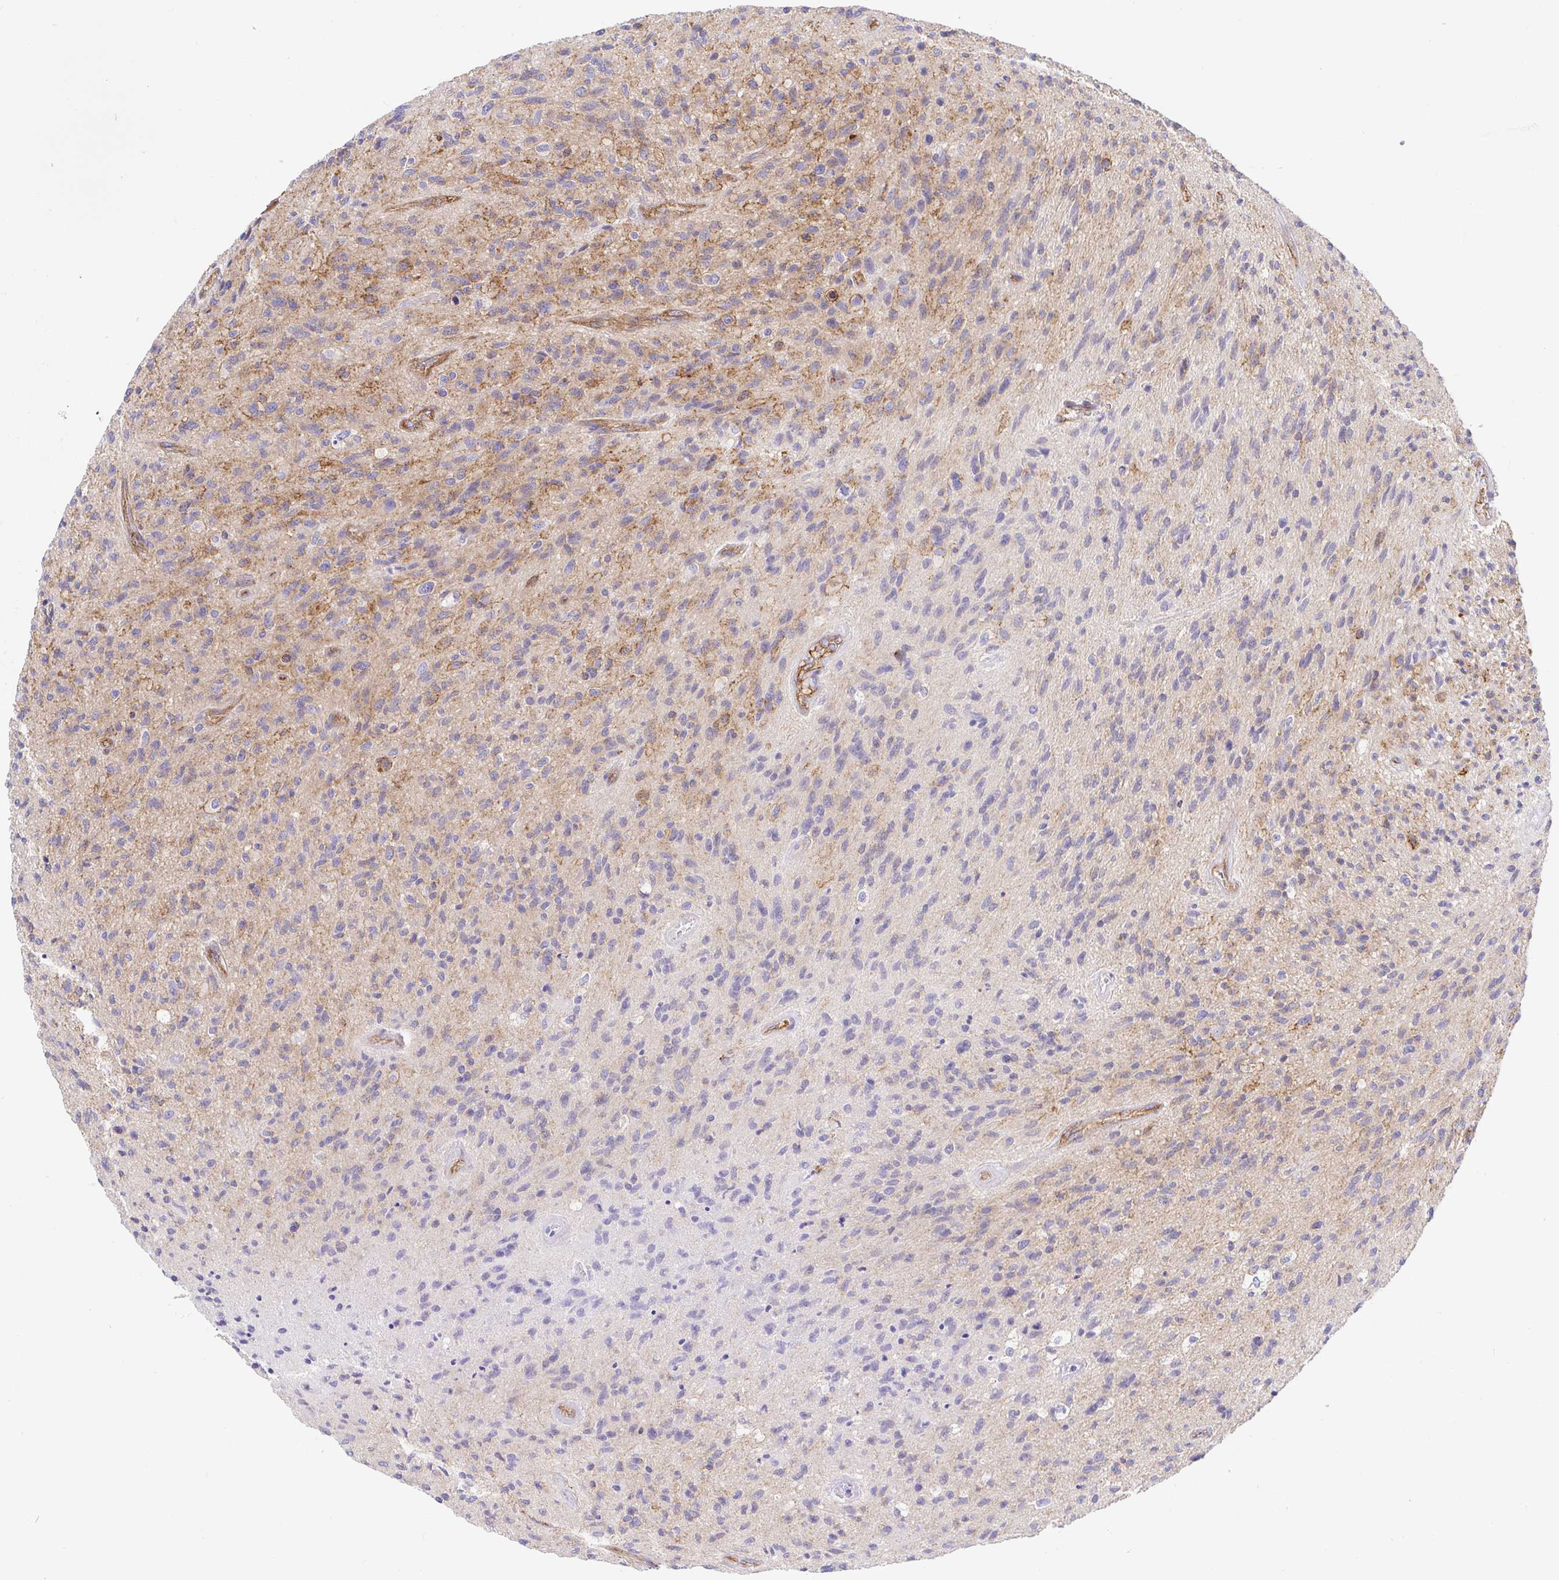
{"staining": {"intensity": "negative", "quantity": "none", "location": "none"}, "tissue": "glioma", "cell_type": "Tumor cells", "image_type": "cancer", "snomed": [{"axis": "morphology", "description": "Glioma, malignant, High grade"}, {"axis": "topography", "description": "Brain"}], "caption": "Tumor cells are negative for brown protein staining in glioma.", "gene": "ARL4D", "patient": {"sex": "male", "age": 54}}